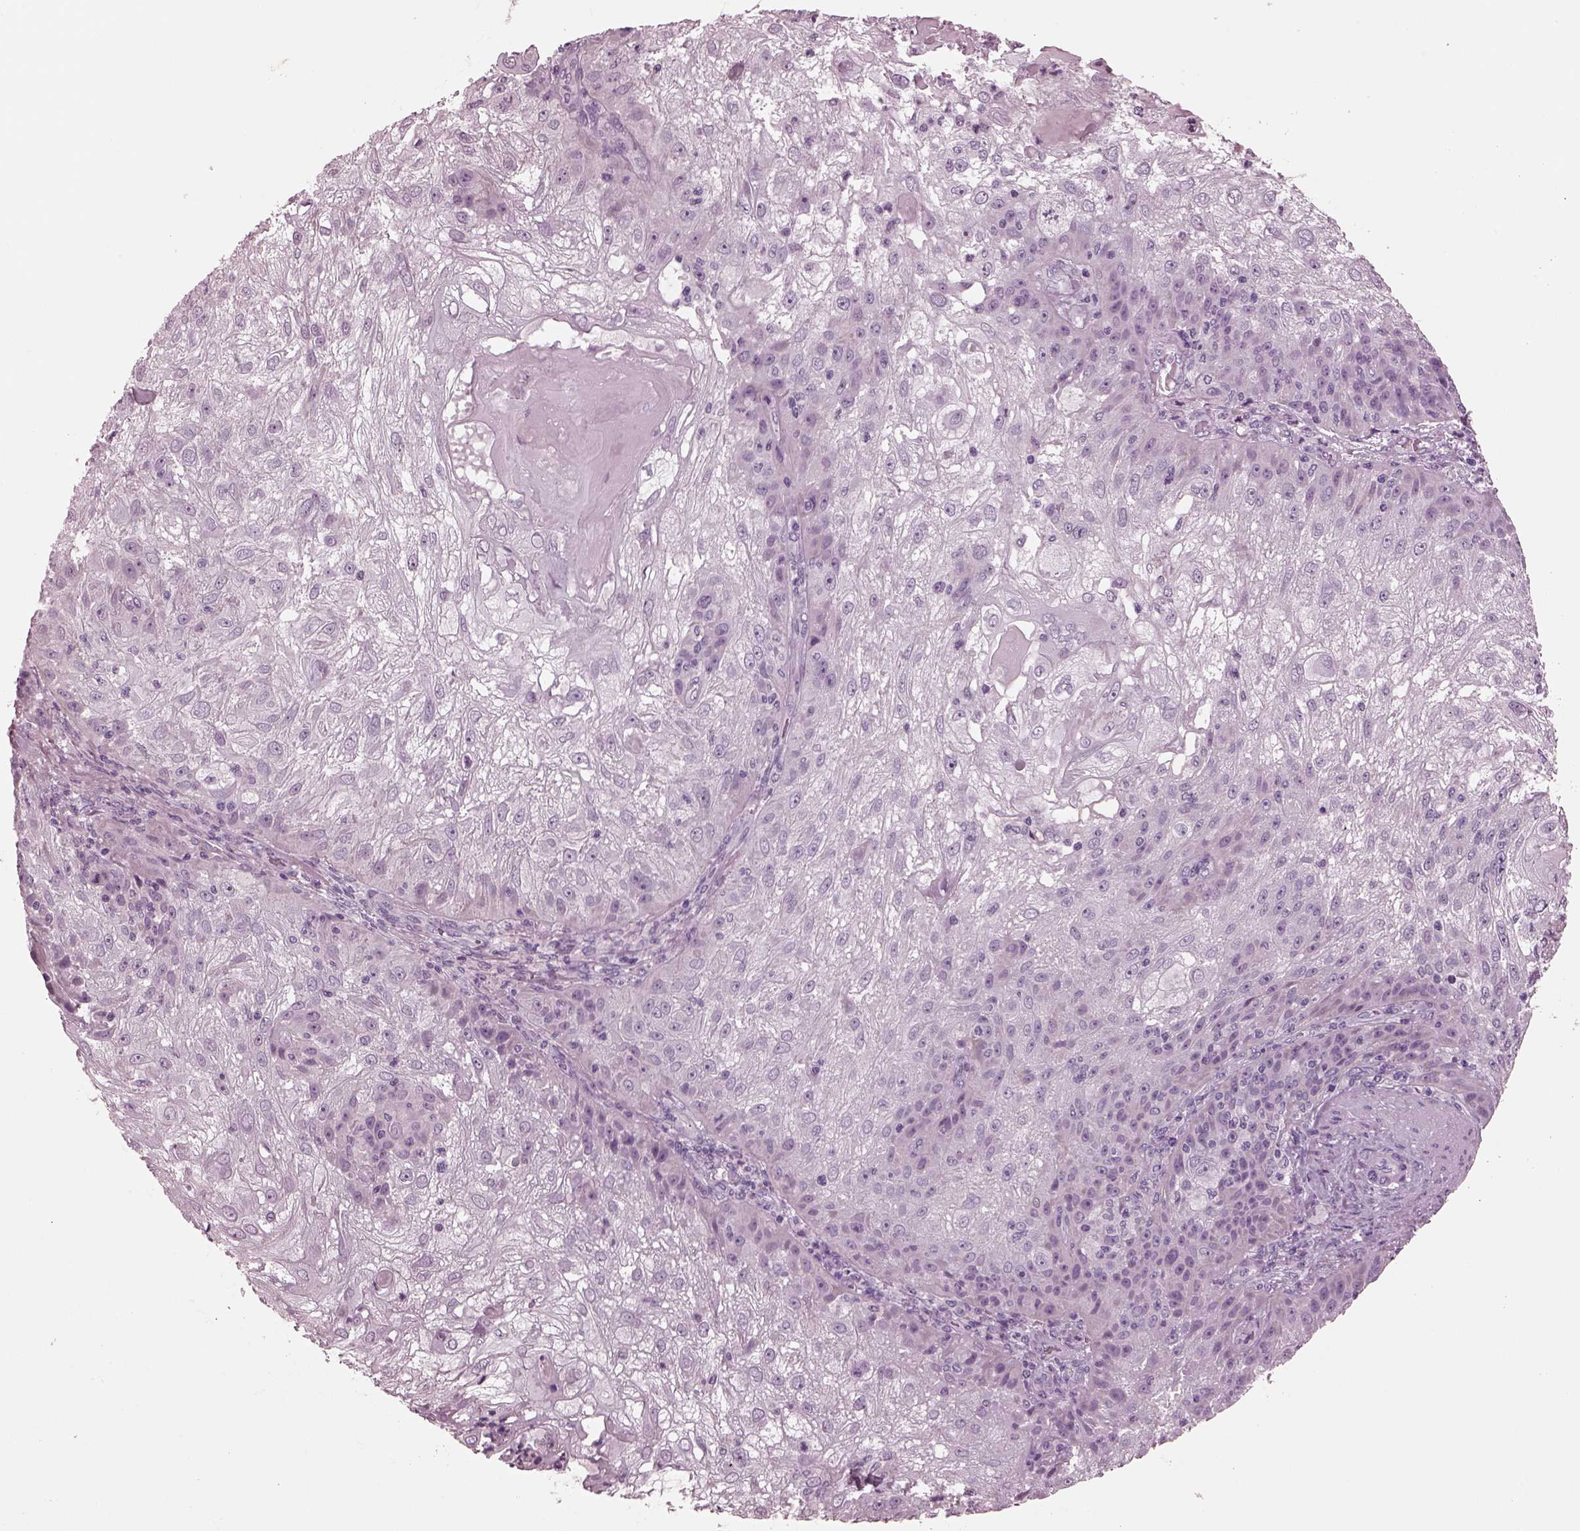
{"staining": {"intensity": "negative", "quantity": "none", "location": "none"}, "tissue": "skin cancer", "cell_type": "Tumor cells", "image_type": "cancer", "snomed": [{"axis": "morphology", "description": "Normal tissue, NOS"}, {"axis": "morphology", "description": "Squamous cell carcinoma, NOS"}, {"axis": "topography", "description": "Skin"}], "caption": "Human skin cancer stained for a protein using immunohistochemistry exhibits no expression in tumor cells.", "gene": "MIB2", "patient": {"sex": "female", "age": 83}}